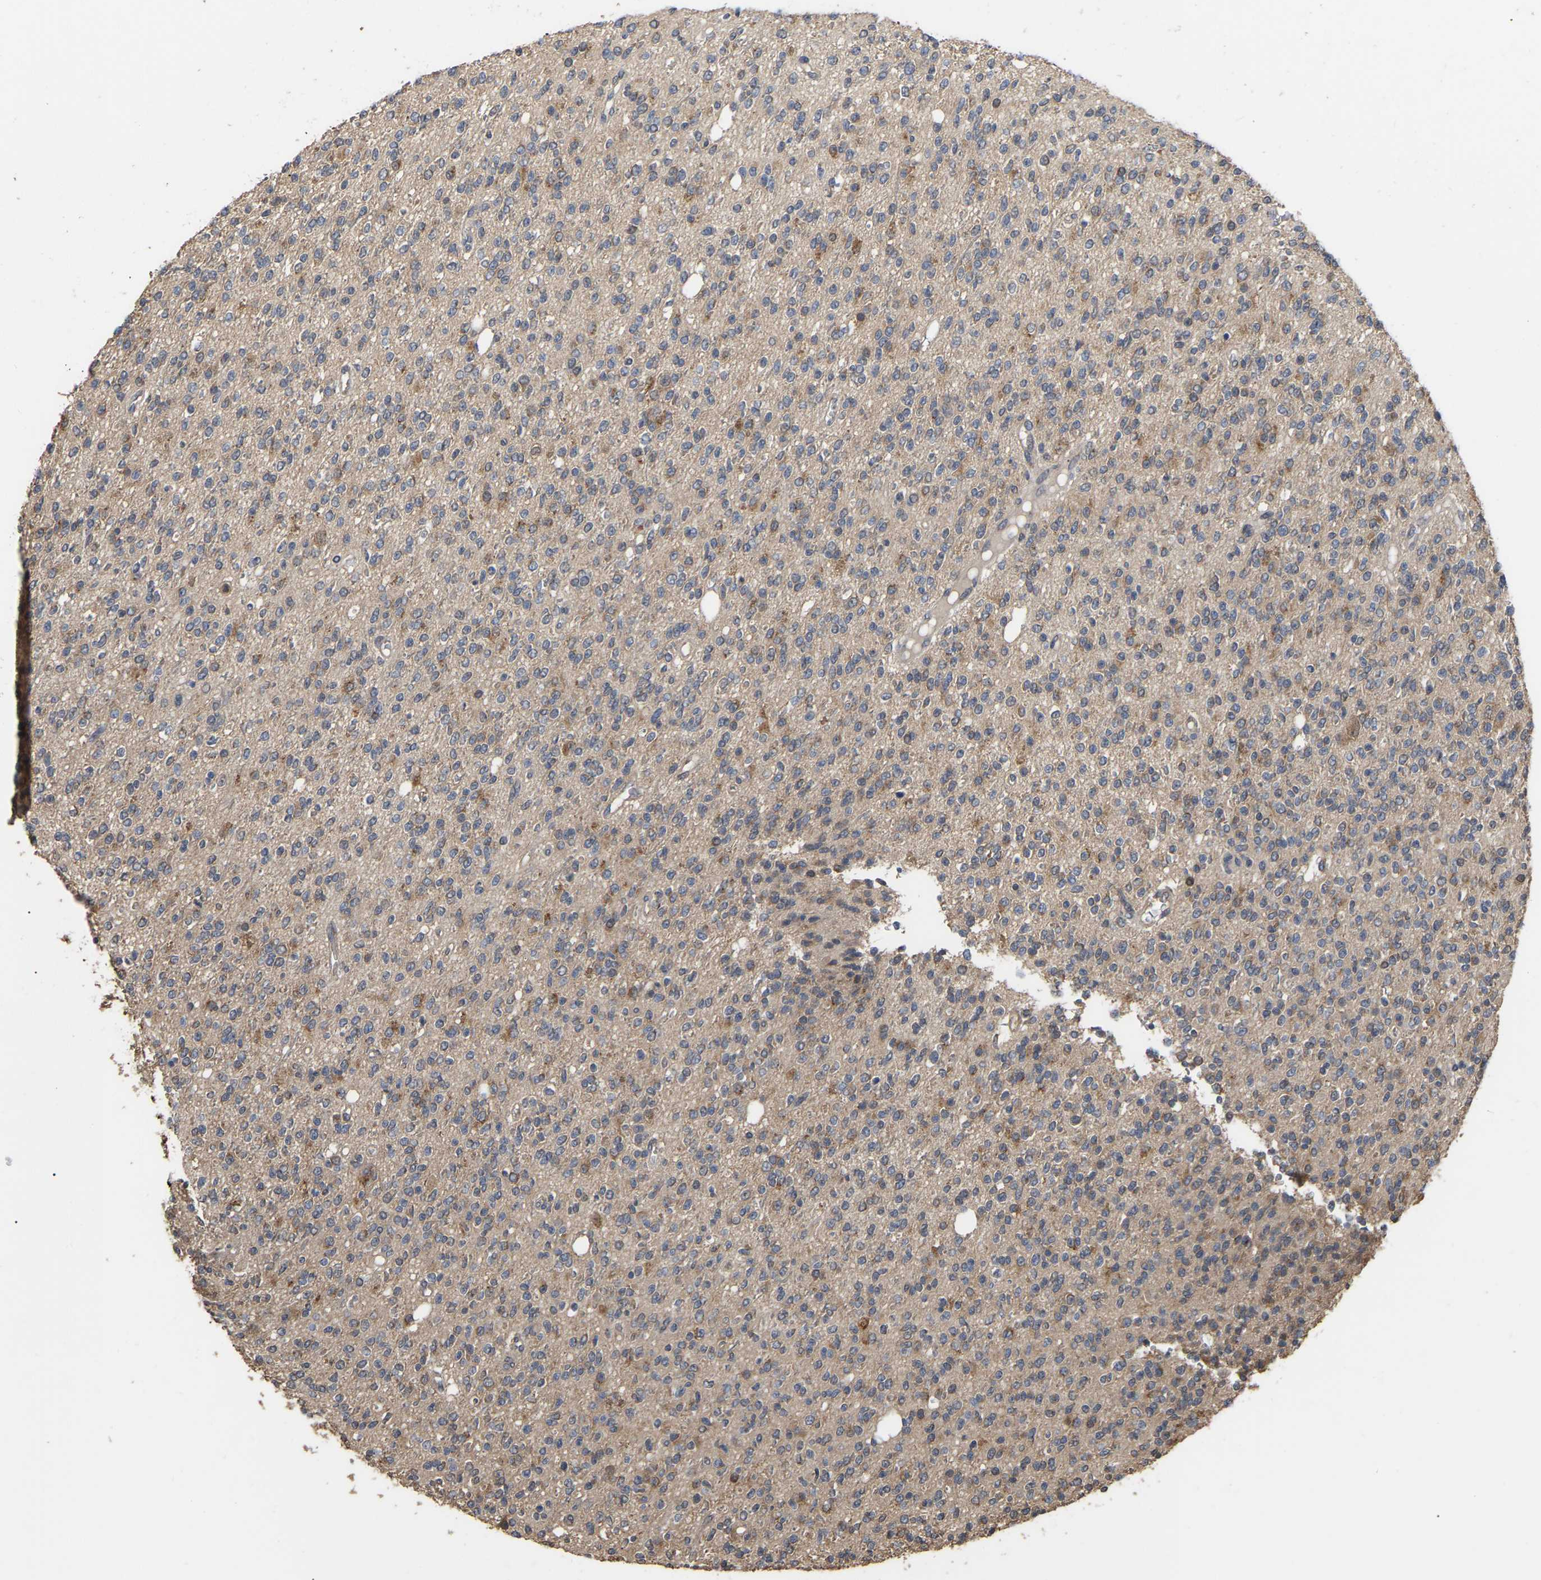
{"staining": {"intensity": "moderate", "quantity": "25%-75%", "location": "cytoplasmic/membranous"}, "tissue": "glioma", "cell_type": "Tumor cells", "image_type": "cancer", "snomed": [{"axis": "morphology", "description": "Glioma, malignant, High grade"}, {"axis": "topography", "description": "Brain"}], "caption": "This image reveals glioma stained with immunohistochemistry (IHC) to label a protein in brown. The cytoplasmic/membranous of tumor cells show moderate positivity for the protein. Nuclei are counter-stained blue.", "gene": "FAM219A", "patient": {"sex": "male", "age": 34}}